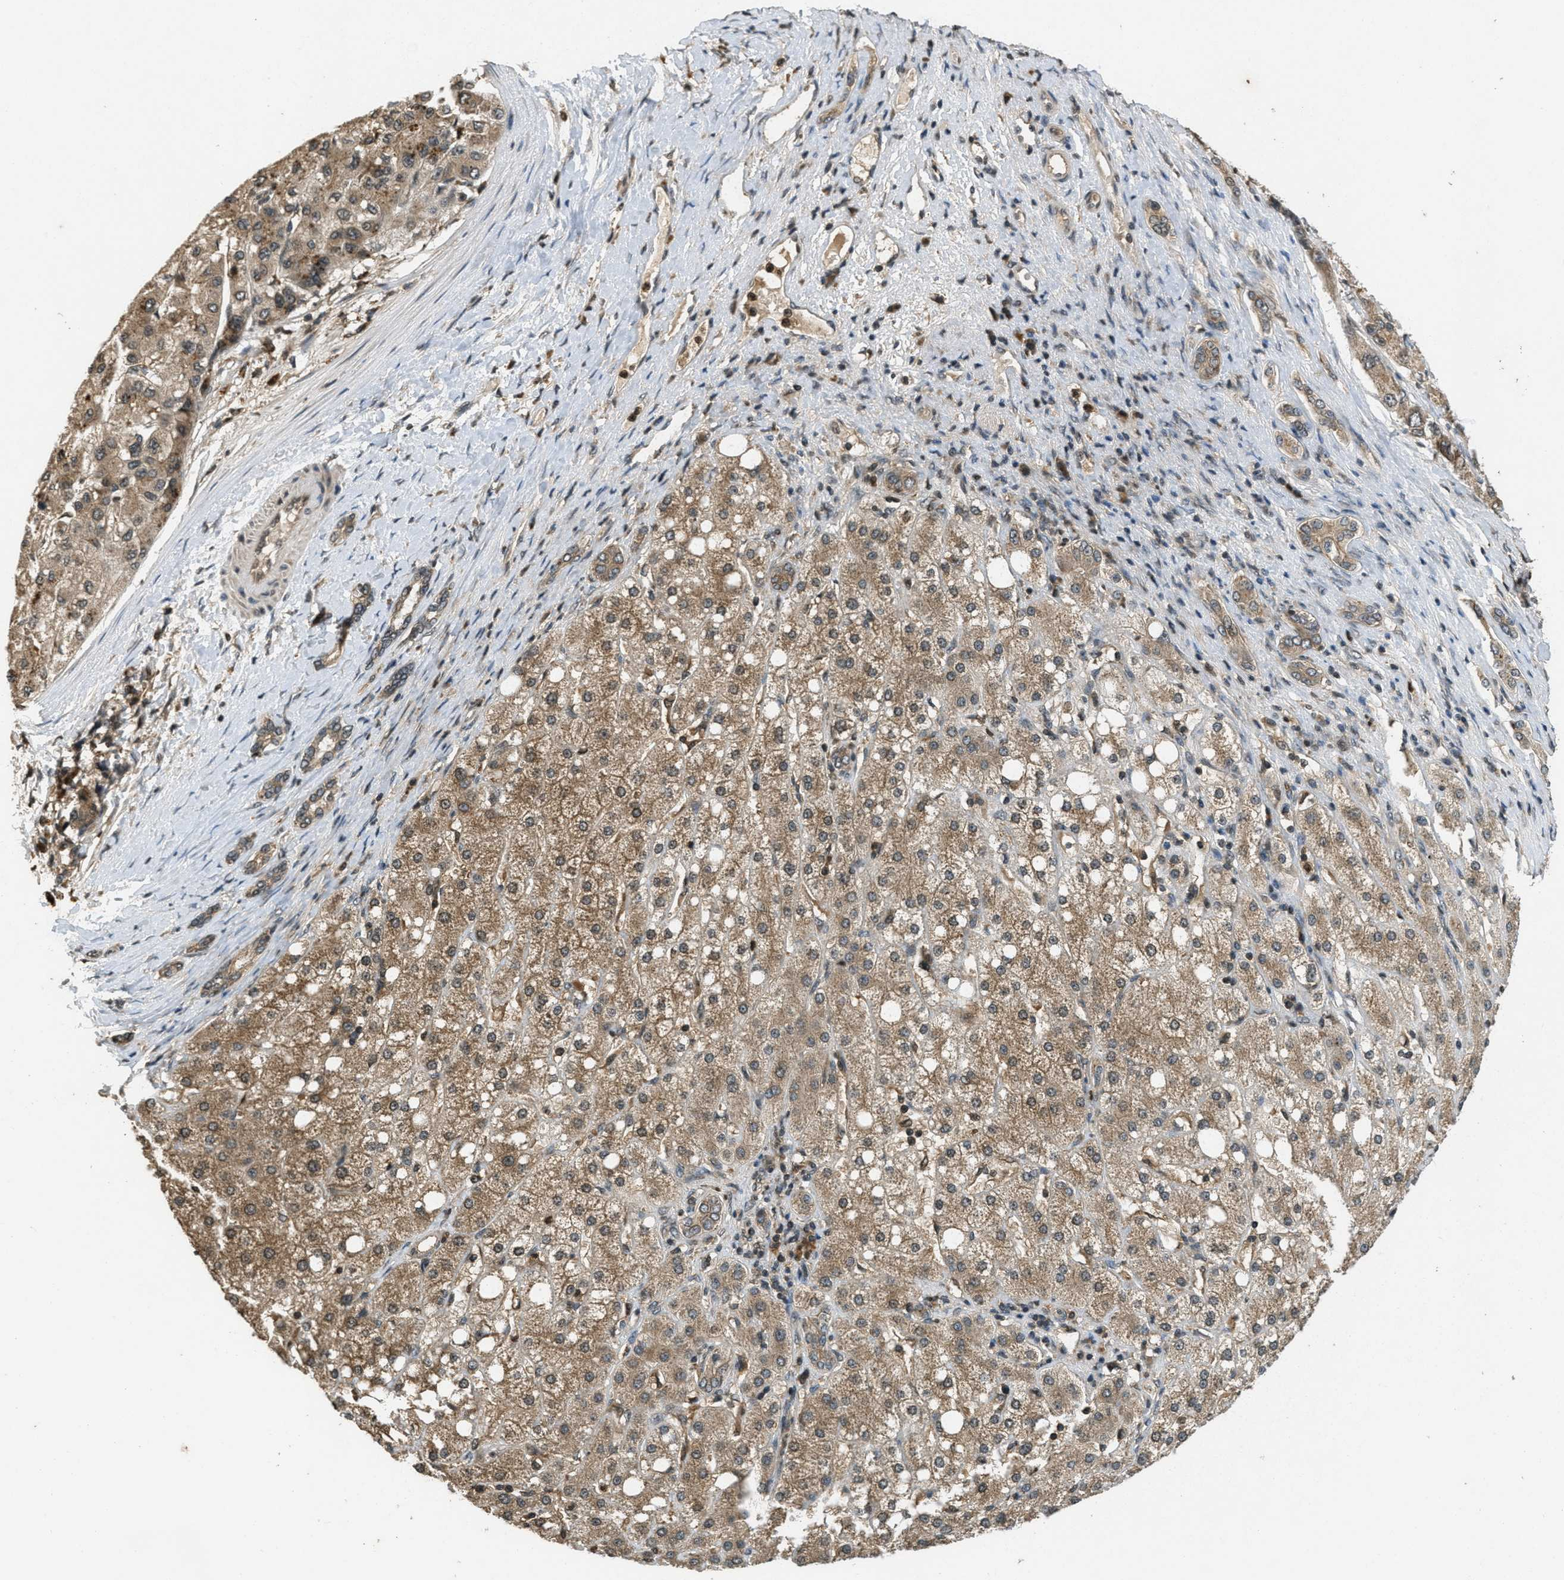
{"staining": {"intensity": "moderate", "quantity": ">75%", "location": "cytoplasmic/membranous"}, "tissue": "liver cancer", "cell_type": "Tumor cells", "image_type": "cancer", "snomed": [{"axis": "morphology", "description": "Carcinoma, Hepatocellular, NOS"}, {"axis": "topography", "description": "Liver"}], "caption": "Immunohistochemistry (IHC) staining of liver hepatocellular carcinoma, which demonstrates medium levels of moderate cytoplasmic/membranous positivity in about >75% of tumor cells indicating moderate cytoplasmic/membranous protein positivity. The staining was performed using DAB (brown) for protein detection and nuclei were counterstained in hematoxylin (blue).", "gene": "ATG7", "patient": {"sex": "male", "age": 80}}